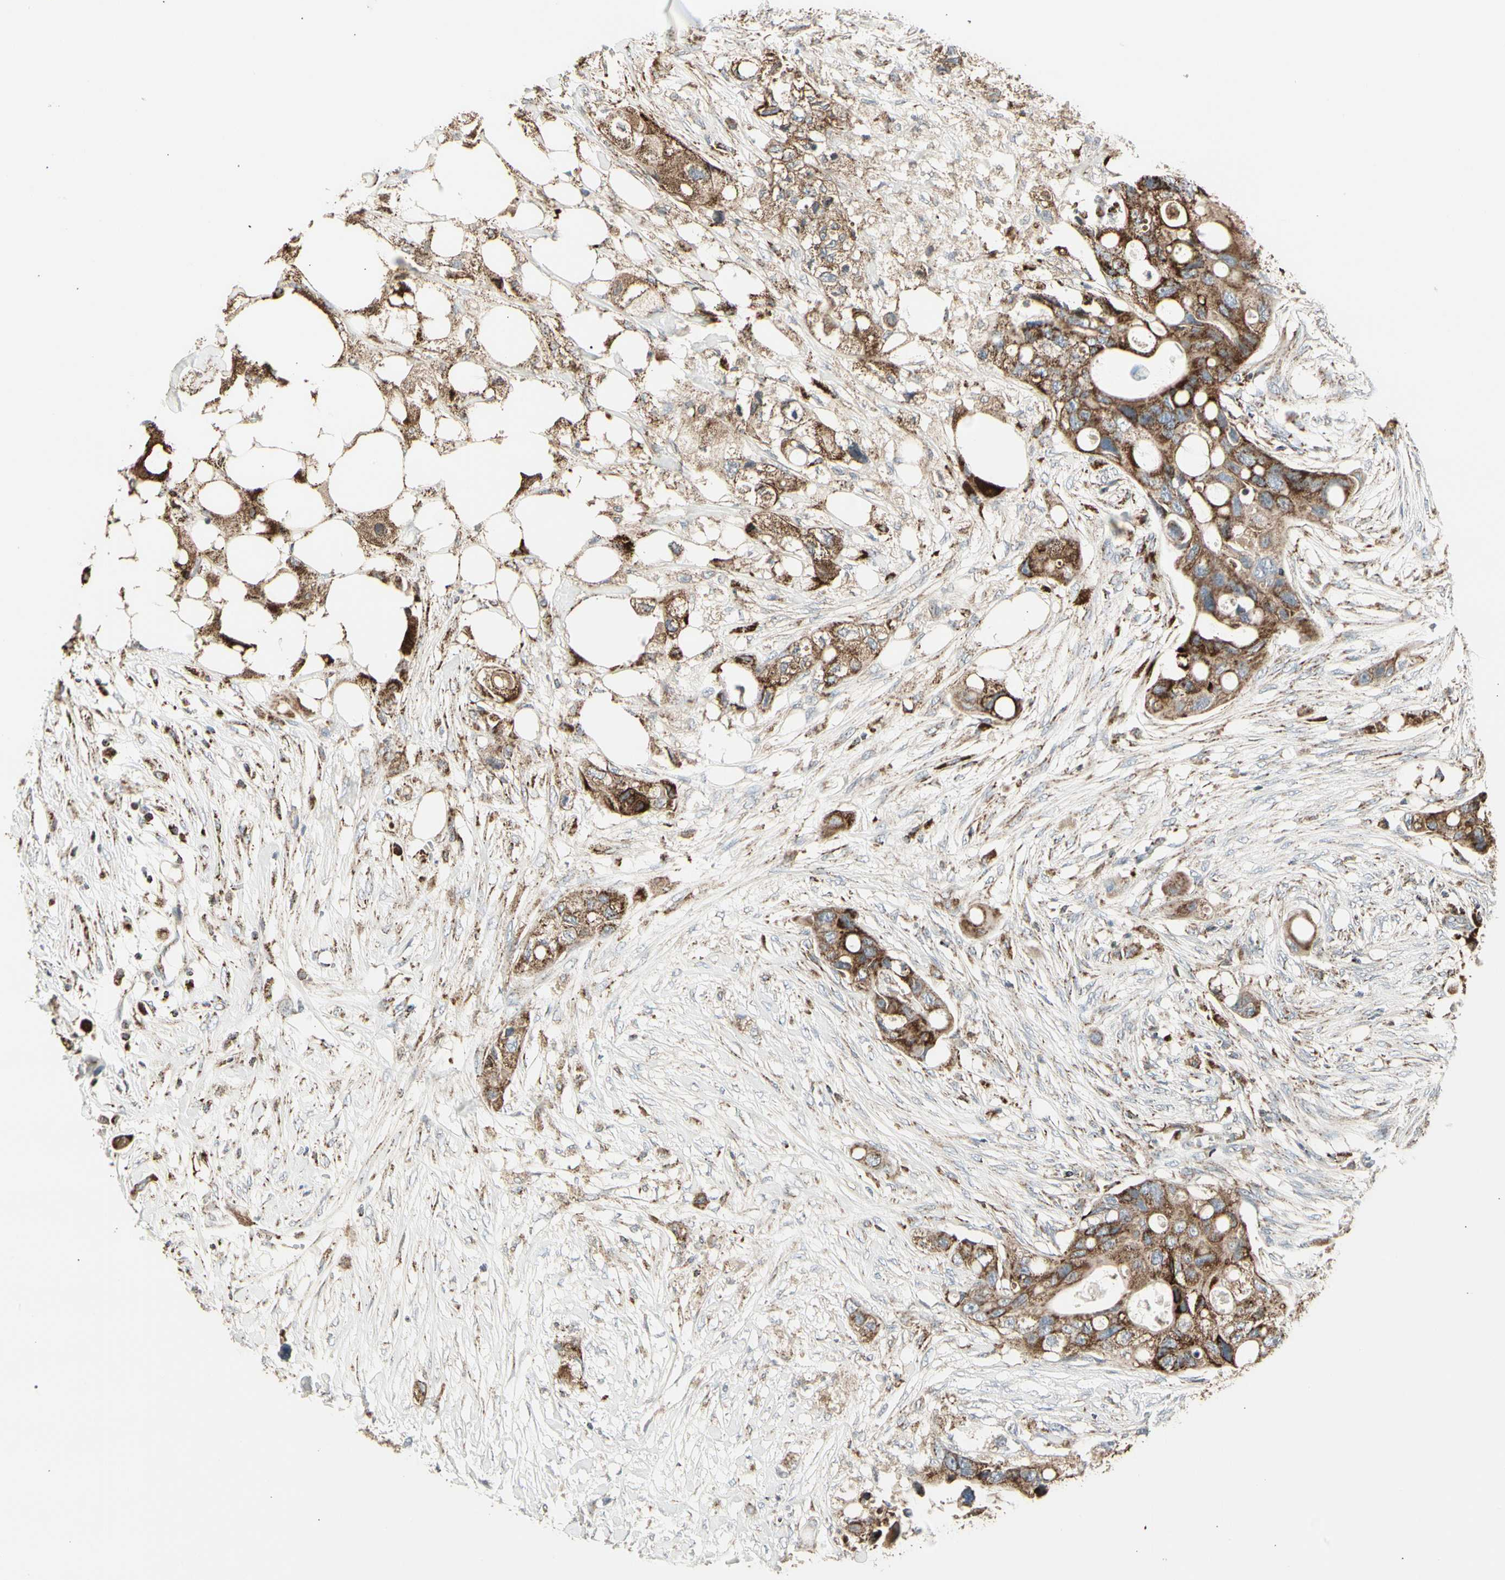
{"staining": {"intensity": "strong", "quantity": ">75%", "location": "cytoplasmic/membranous"}, "tissue": "colorectal cancer", "cell_type": "Tumor cells", "image_type": "cancer", "snomed": [{"axis": "morphology", "description": "Adenocarcinoma, NOS"}, {"axis": "topography", "description": "Colon"}], "caption": "Tumor cells display high levels of strong cytoplasmic/membranous staining in approximately >75% of cells in adenocarcinoma (colorectal).", "gene": "TMEM176A", "patient": {"sex": "female", "age": 57}}